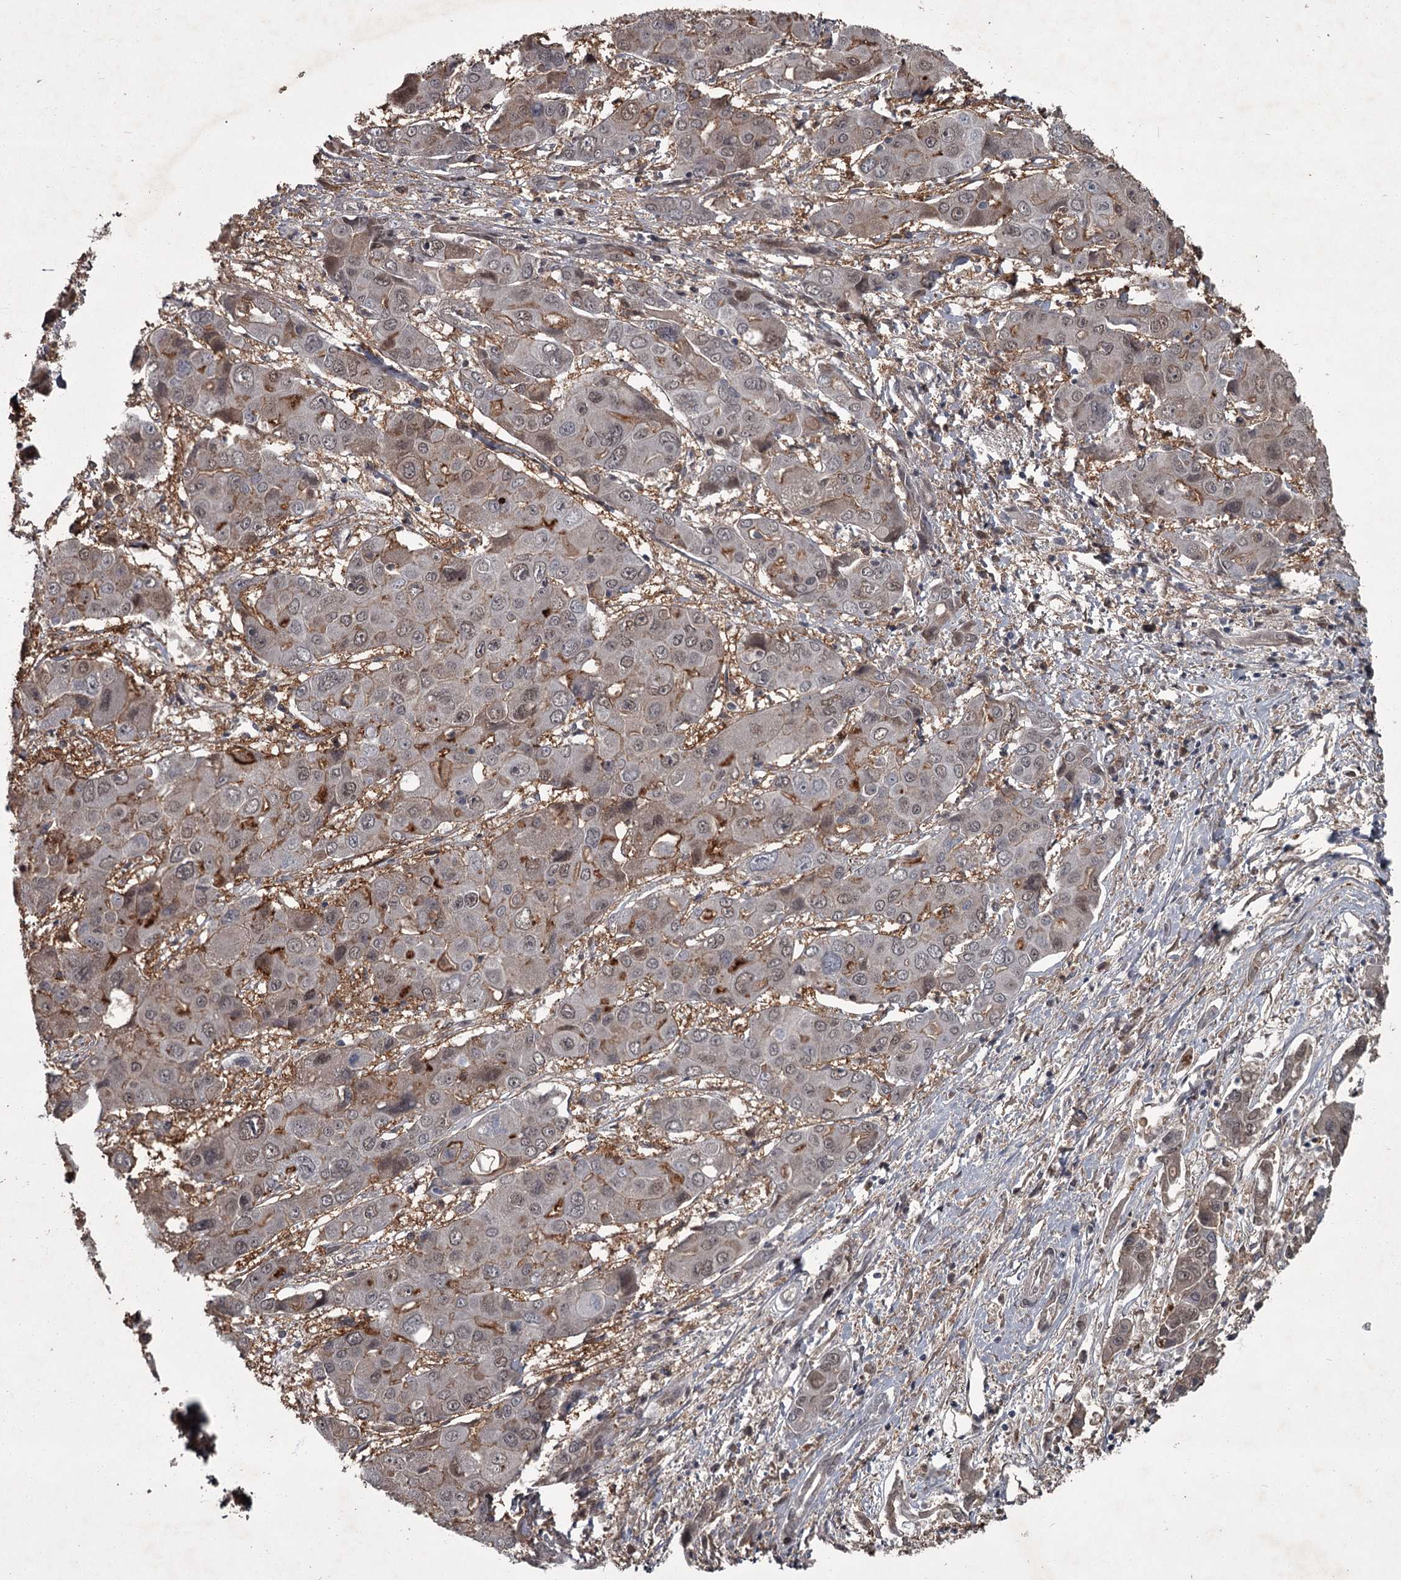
{"staining": {"intensity": "weak", "quantity": "25%-75%", "location": "cytoplasmic/membranous,nuclear"}, "tissue": "liver cancer", "cell_type": "Tumor cells", "image_type": "cancer", "snomed": [{"axis": "morphology", "description": "Cholangiocarcinoma"}, {"axis": "topography", "description": "Liver"}], "caption": "Immunohistochemistry (IHC) of liver cancer displays low levels of weak cytoplasmic/membranous and nuclear expression in approximately 25%-75% of tumor cells.", "gene": "FLVCR2", "patient": {"sex": "male", "age": 67}}